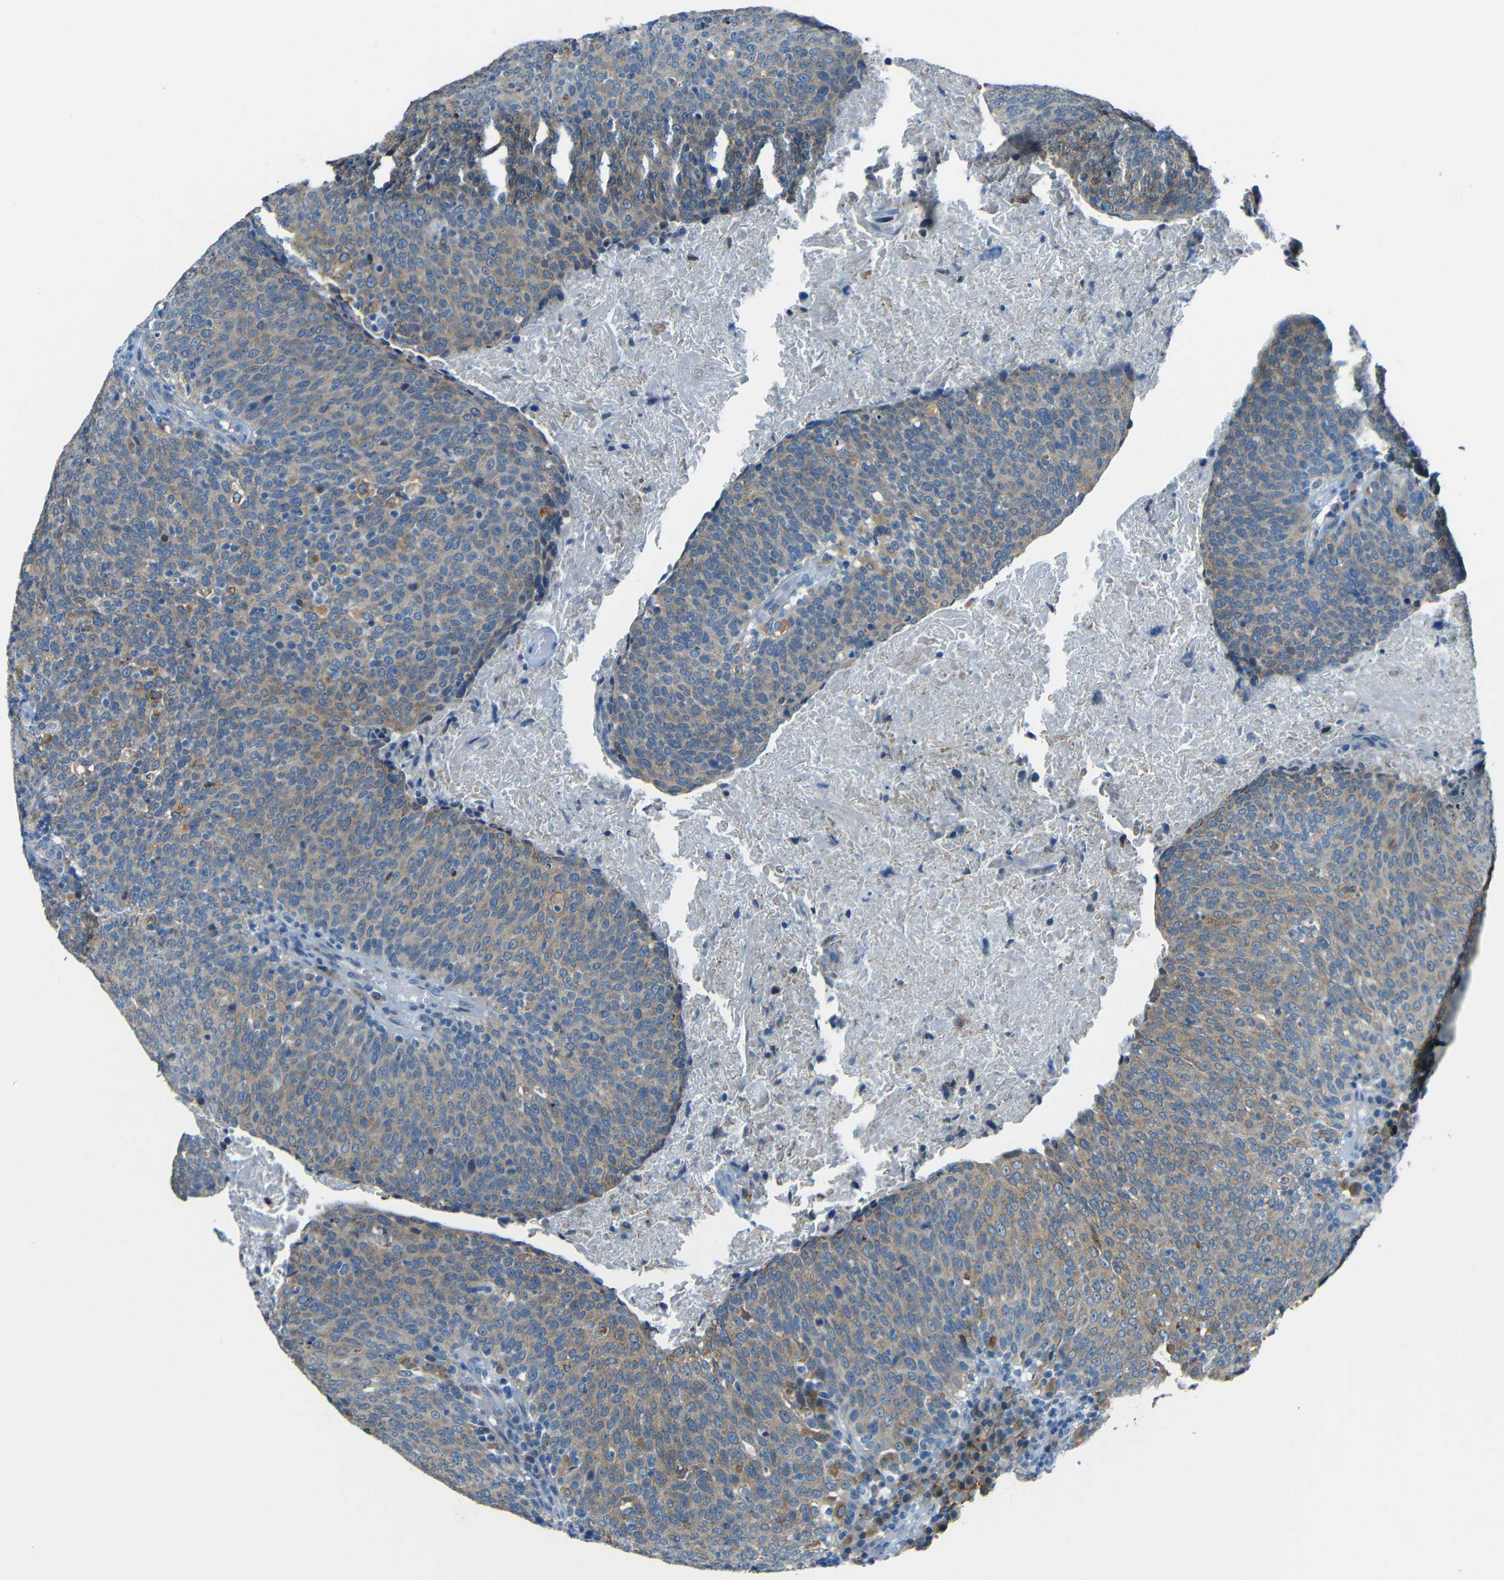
{"staining": {"intensity": "moderate", "quantity": "25%-75%", "location": "cytoplasmic/membranous"}, "tissue": "head and neck cancer", "cell_type": "Tumor cells", "image_type": "cancer", "snomed": [{"axis": "morphology", "description": "Squamous cell carcinoma, NOS"}, {"axis": "morphology", "description": "Squamous cell carcinoma, metastatic, NOS"}, {"axis": "topography", "description": "Lymph node"}, {"axis": "topography", "description": "Head-Neck"}], "caption": "Immunohistochemistry of human head and neck cancer reveals medium levels of moderate cytoplasmic/membranous positivity in about 25%-75% of tumor cells.", "gene": "ANKRD22", "patient": {"sex": "male", "age": 62}}